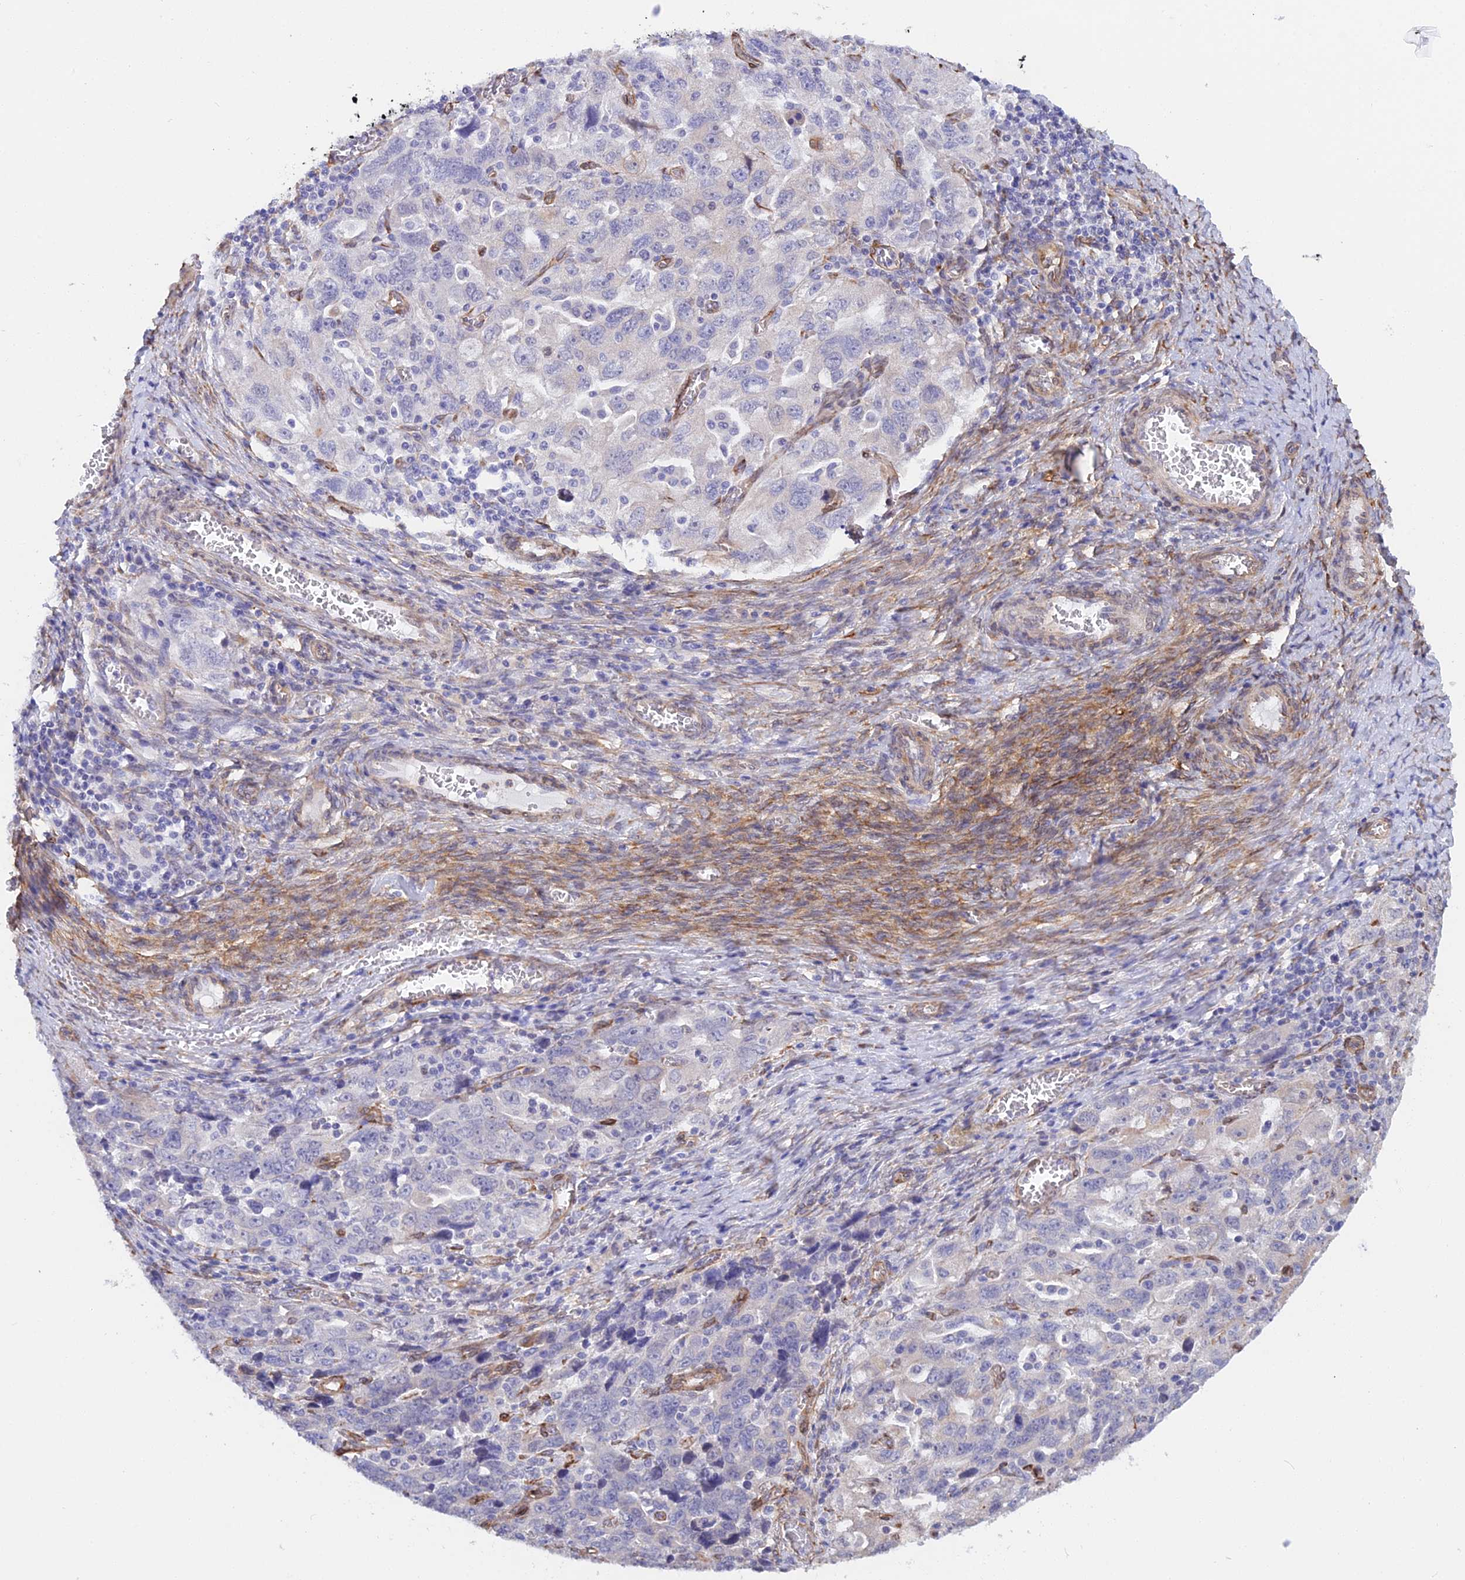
{"staining": {"intensity": "negative", "quantity": "none", "location": "none"}, "tissue": "ovarian cancer", "cell_type": "Tumor cells", "image_type": "cancer", "snomed": [{"axis": "morphology", "description": "Carcinoma, NOS"}, {"axis": "morphology", "description": "Cystadenocarcinoma, serous, NOS"}, {"axis": "topography", "description": "Ovary"}], "caption": "Immunohistochemistry photomicrograph of neoplastic tissue: serous cystadenocarcinoma (ovarian) stained with DAB (3,3'-diaminobenzidine) shows no significant protein positivity in tumor cells.", "gene": "MXRA7", "patient": {"sex": "female", "age": 69}}